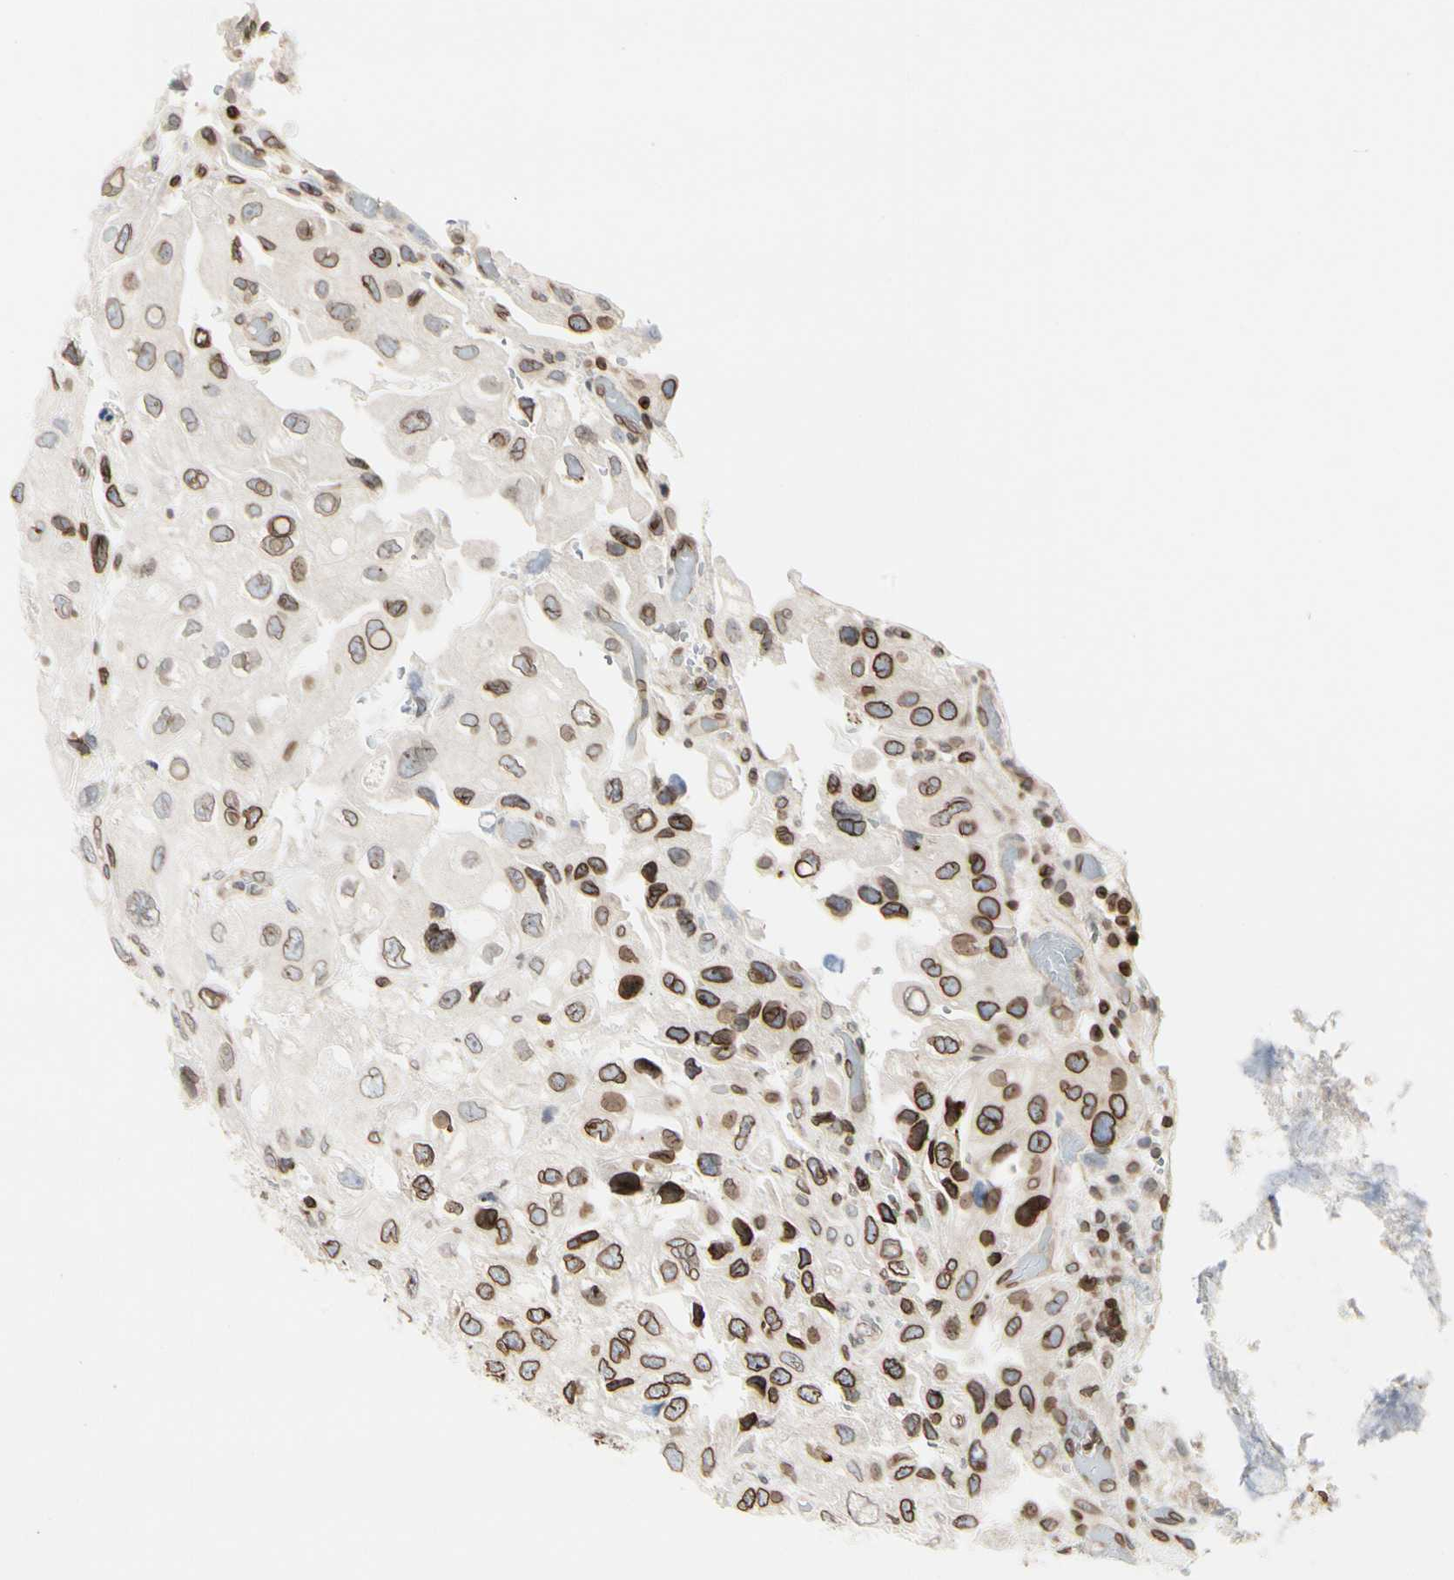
{"staining": {"intensity": "strong", "quantity": ">75%", "location": "cytoplasmic/membranous,nuclear"}, "tissue": "urothelial cancer", "cell_type": "Tumor cells", "image_type": "cancer", "snomed": [{"axis": "morphology", "description": "Urothelial carcinoma, High grade"}, {"axis": "topography", "description": "Urinary bladder"}], "caption": "Immunohistochemical staining of human urothelial cancer demonstrates high levels of strong cytoplasmic/membranous and nuclear protein staining in approximately >75% of tumor cells.", "gene": "TMPO", "patient": {"sex": "female", "age": 64}}